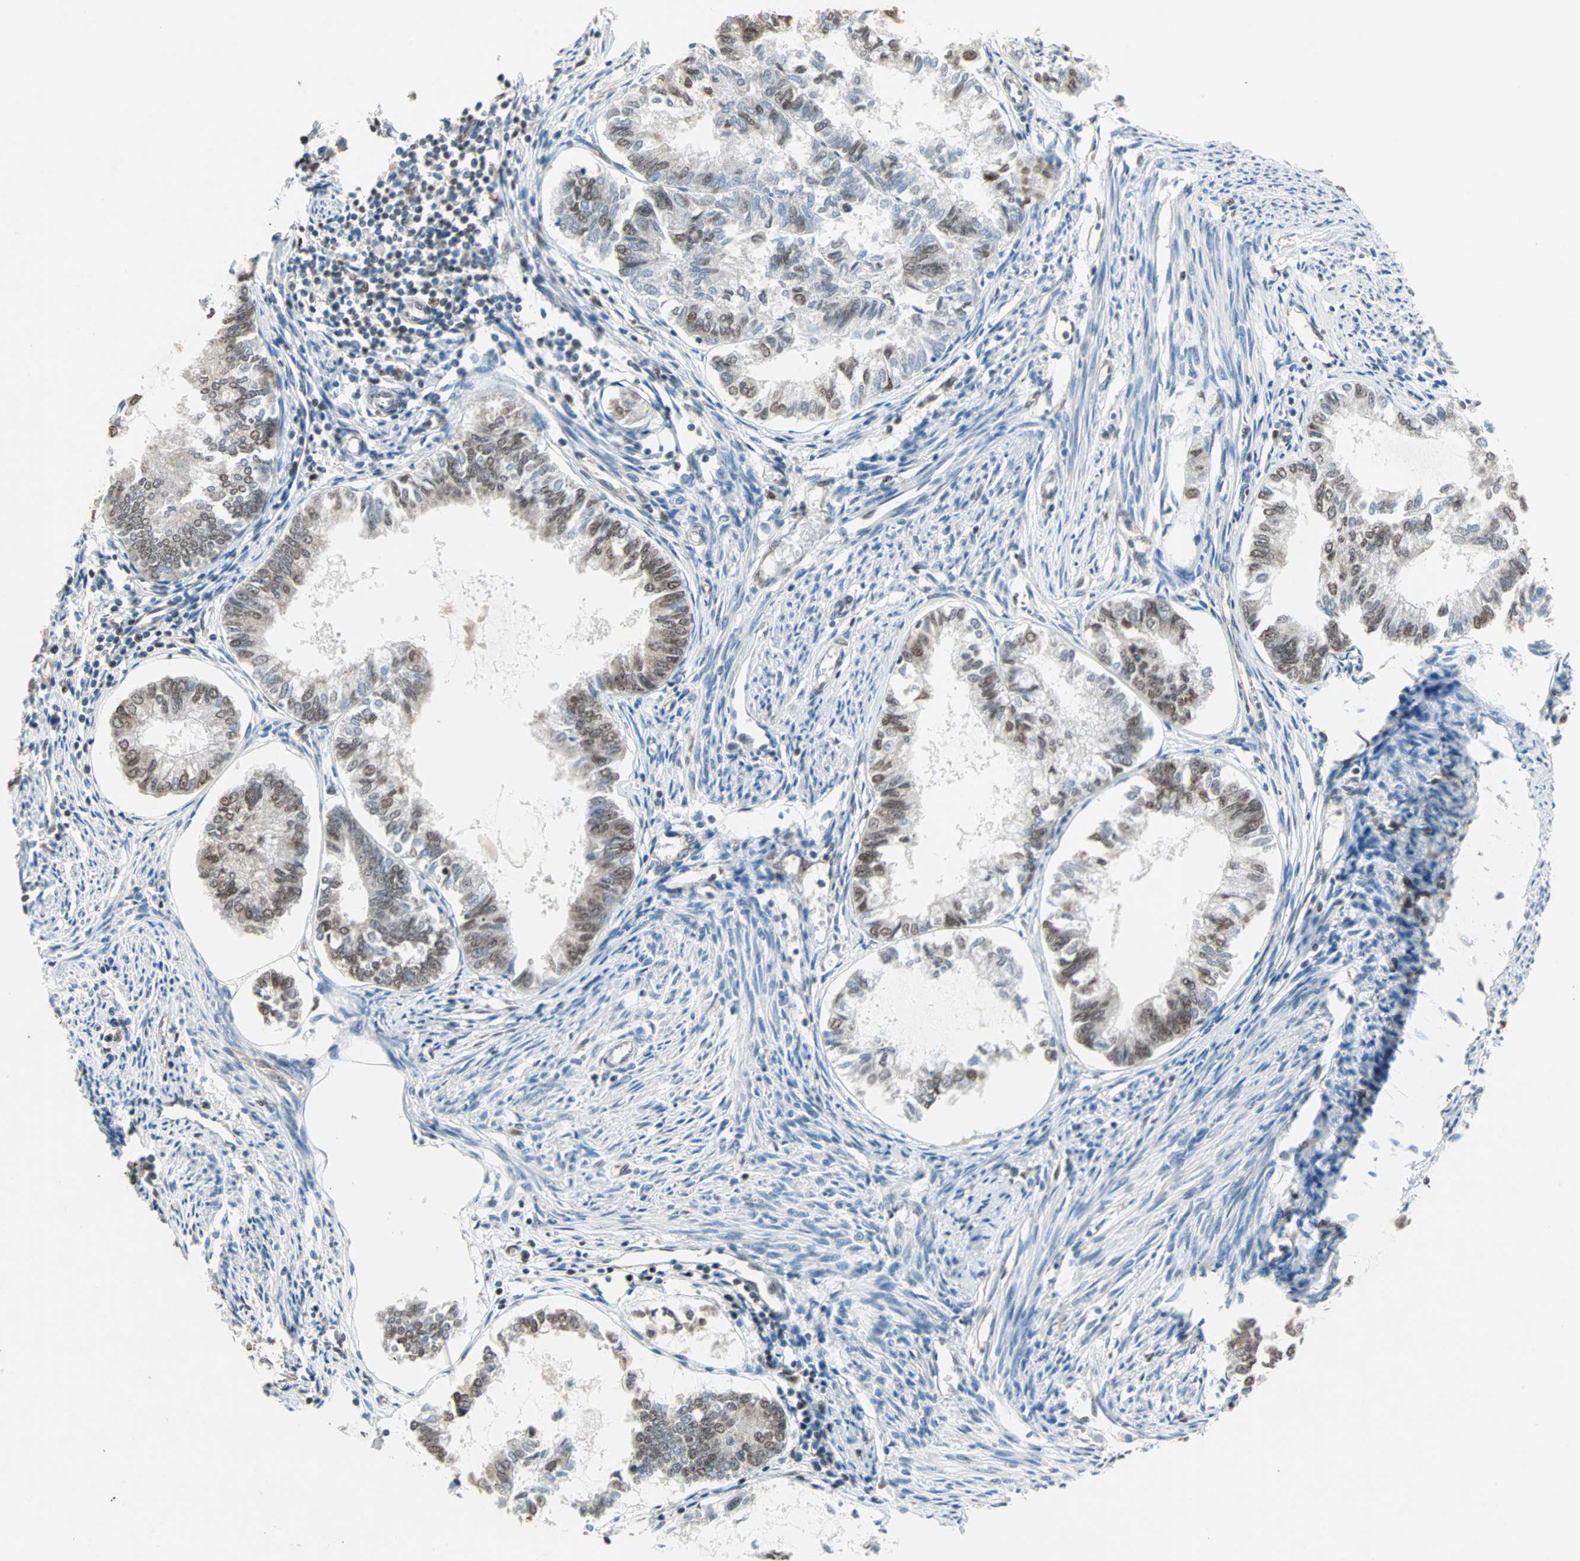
{"staining": {"intensity": "moderate", "quantity": "25%-75%", "location": "nuclear"}, "tissue": "endometrial cancer", "cell_type": "Tumor cells", "image_type": "cancer", "snomed": [{"axis": "morphology", "description": "Adenocarcinoma, NOS"}, {"axis": "topography", "description": "Endometrium"}], "caption": "Human endometrial adenocarcinoma stained for a protein (brown) demonstrates moderate nuclear positive positivity in approximately 25%-75% of tumor cells.", "gene": "DAZAP1", "patient": {"sex": "female", "age": 86}}